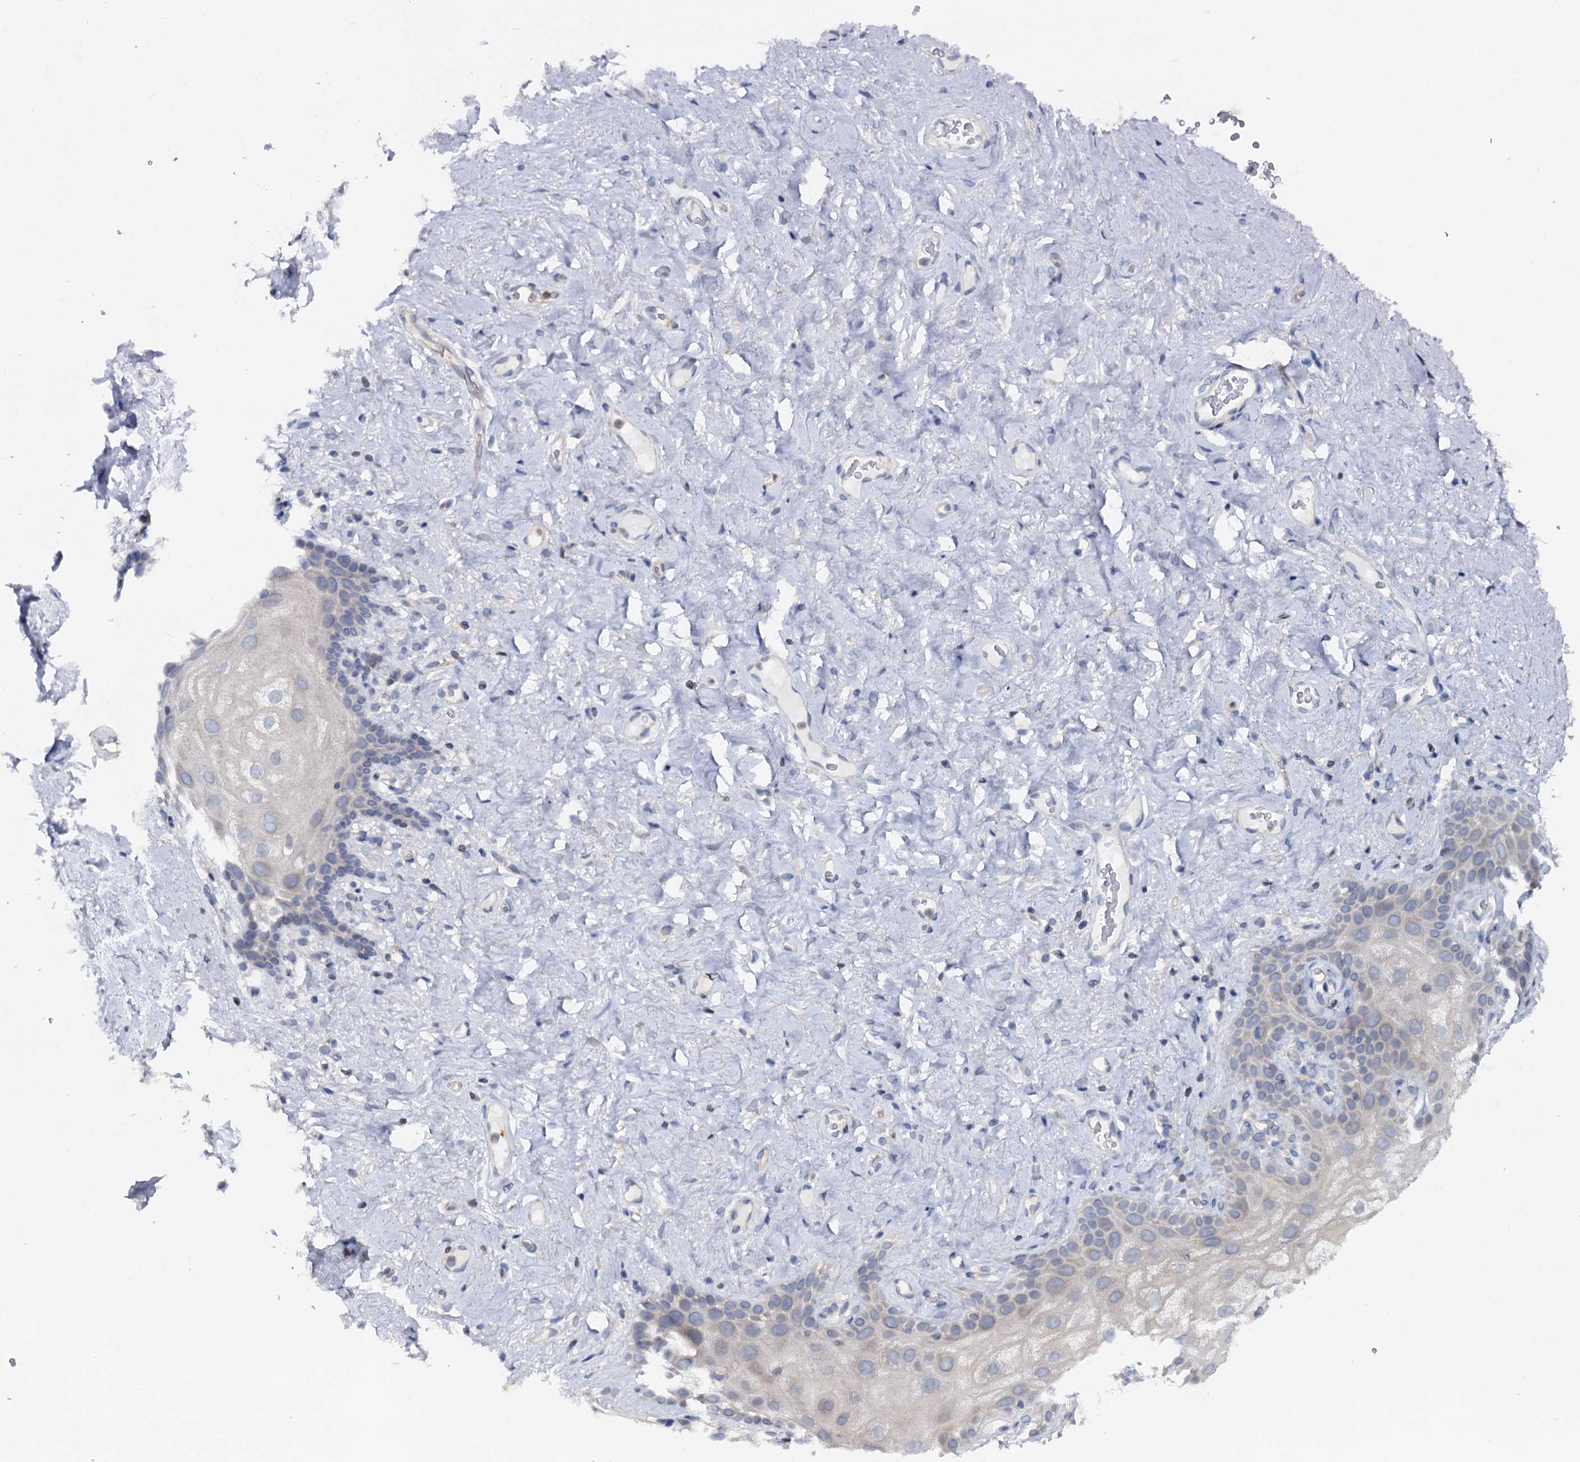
{"staining": {"intensity": "negative", "quantity": "none", "location": "none"}, "tissue": "vagina", "cell_type": "Squamous epithelial cells", "image_type": "normal", "snomed": [{"axis": "morphology", "description": "Normal tissue, NOS"}, {"axis": "topography", "description": "Vagina"}], "caption": "A micrograph of vagina stained for a protein demonstrates no brown staining in squamous epithelial cells. (Stains: DAB (3,3'-diaminobenzidine) immunohistochemistry (IHC) with hematoxylin counter stain, Microscopy: brightfield microscopy at high magnification).", "gene": "ANKRD13A", "patient": {"sex": "female", "age": 68}}